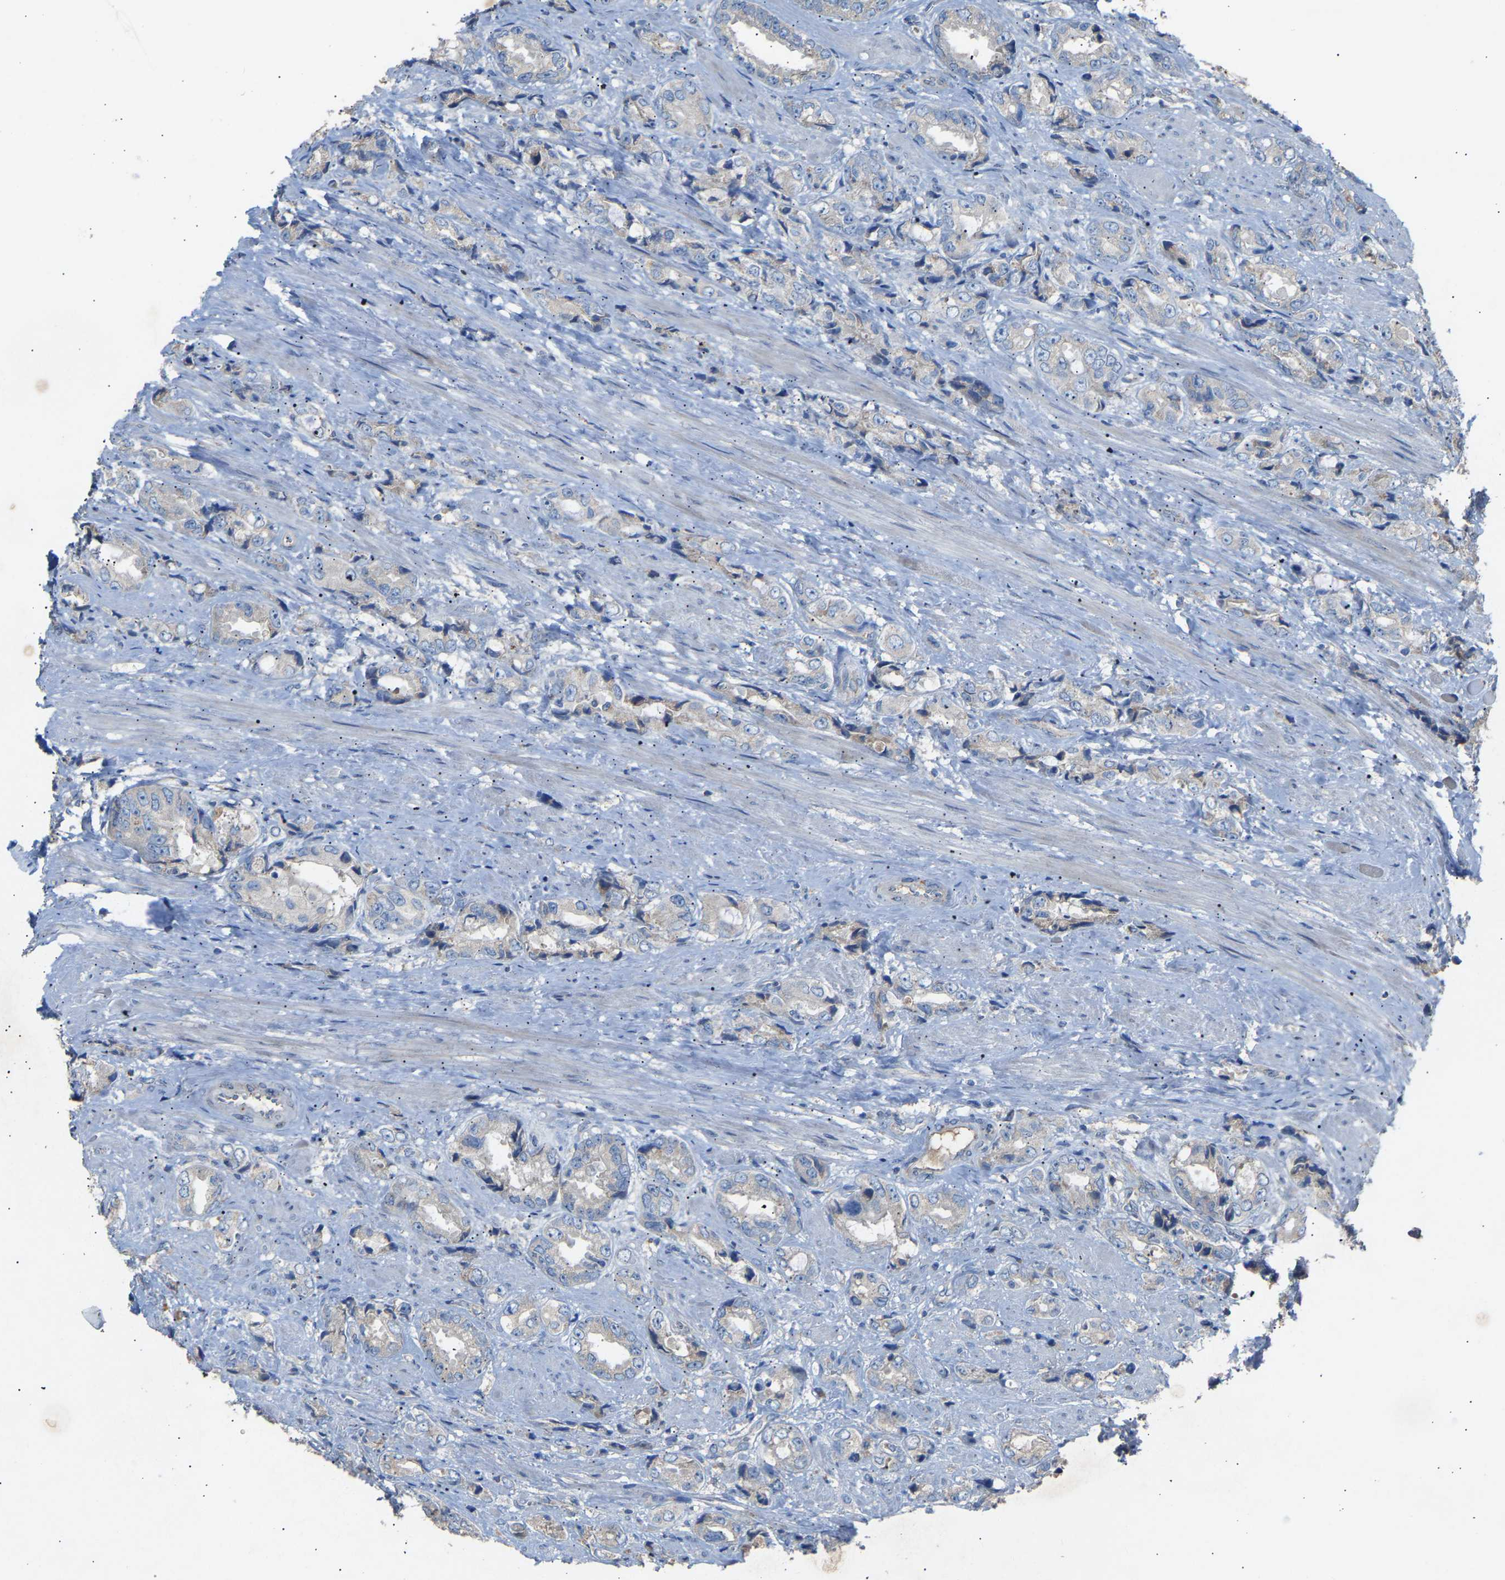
{"staining": {"intensity": "negative", "quantity": "none", "location": "none"}, "tissue": "prostate cancer", "cell_type": "Tumor cells", "image_type": "cancer", "snomed": [{"axis": "morphology", "description": "Adenocarcinoma, High grade"}, {"axis": "topography", "description": "Prostate"}], "caption": "Immunohistochemical staining of prostate cancer displays no significant expression in tumor cells.", "gene": "RGP1", "patient": {"sex": "male", "age": 61}}